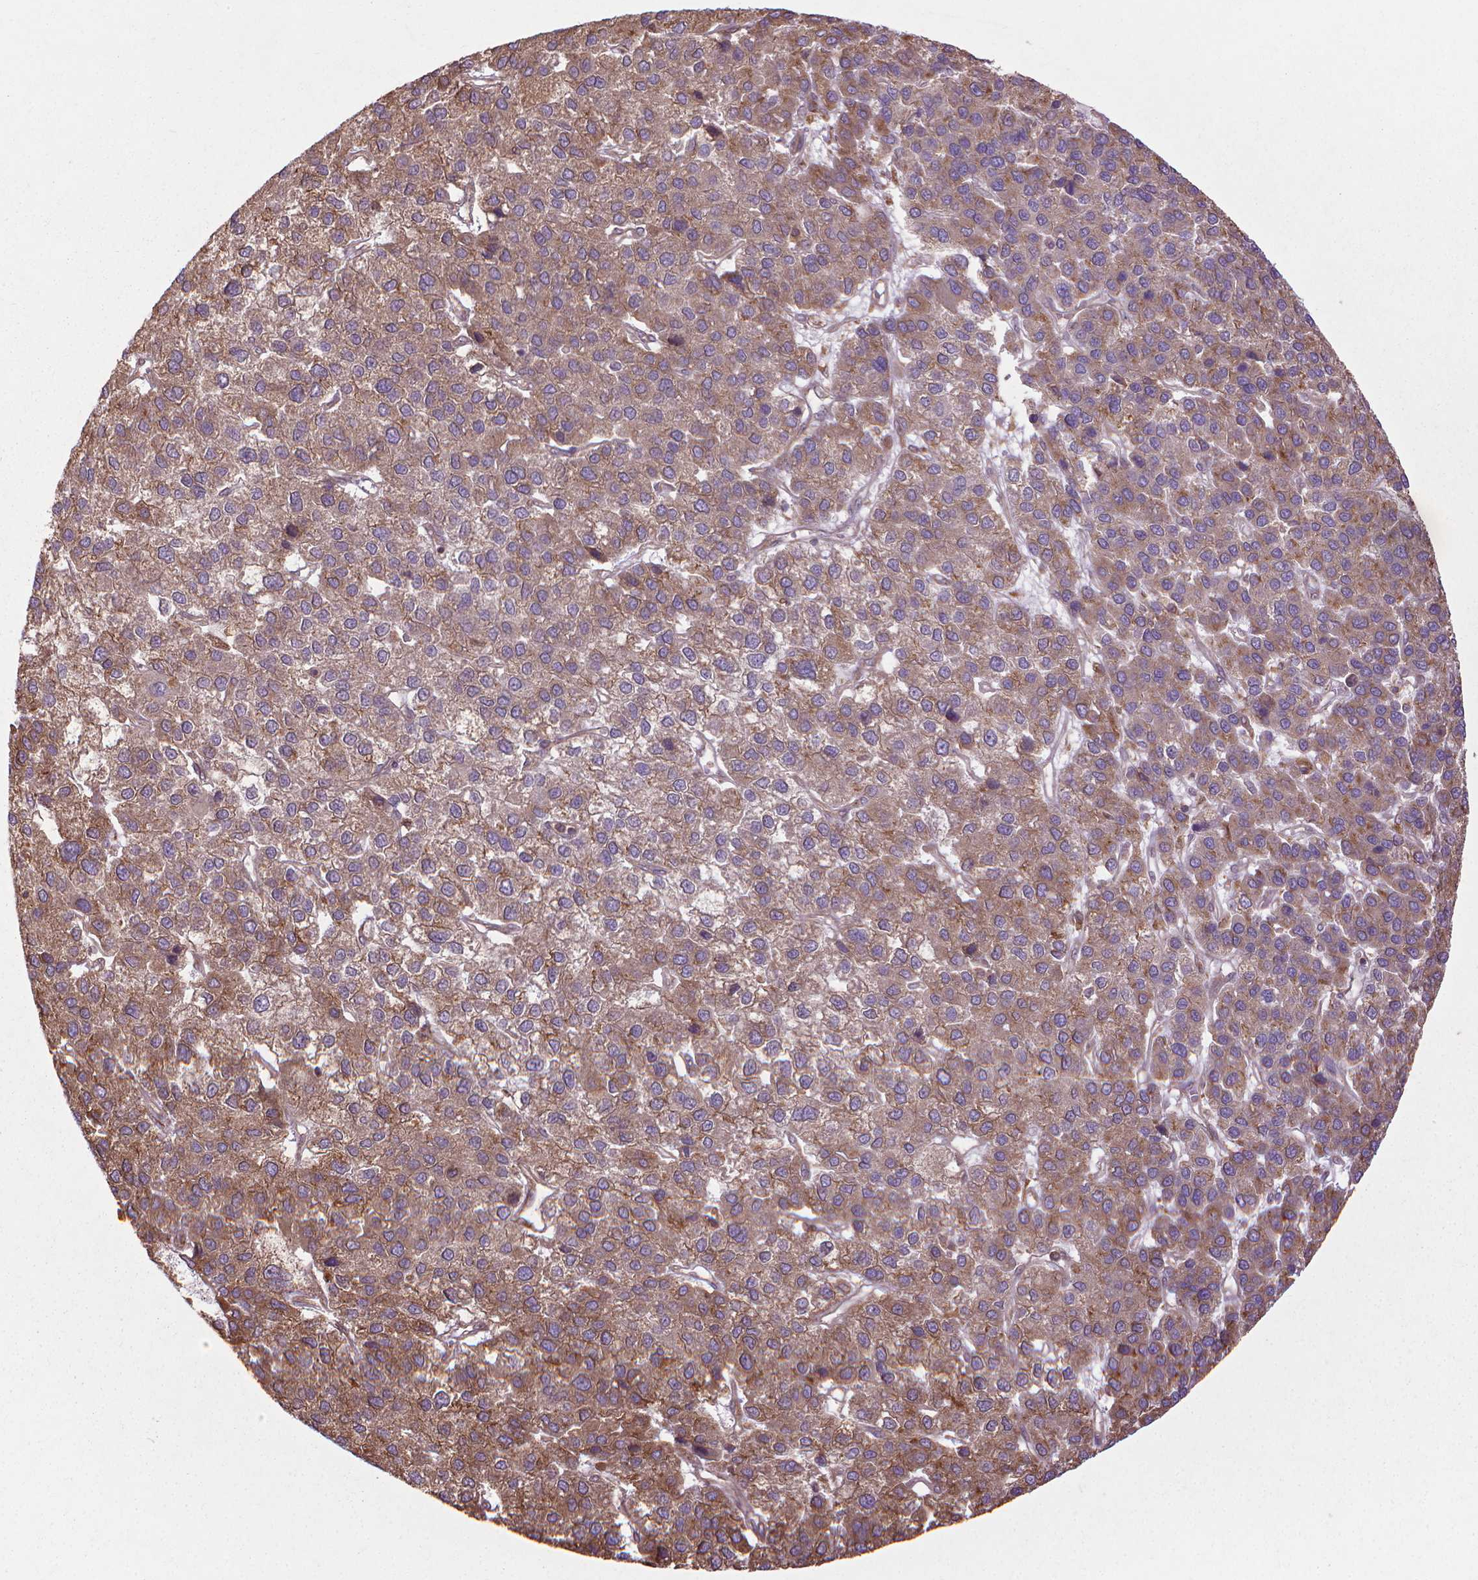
{"staining": {"intensity": "weak", "quantity": ">75%", "location": "cytoplasmic/membranous"}, "tissue": "liver cancer", "cell_type": "Tumor cells", "image_type": "cancer", "snomed": [{"axis": "morphology", "description": "Carcinoma, Hepatocellular, NOS"}, {"axis": "topography", "description": "Liver"}], "caption": "Immunohistochemistry photomicrograph of human liver hepatocellular carcinoma stained for a protein (brown), which reveals low levels of weak cytoplasmic/membranous staining in approximately >75% of tumor cells.", "gene": "GAS1", "patient": {"sex": "female", "age": 41}}